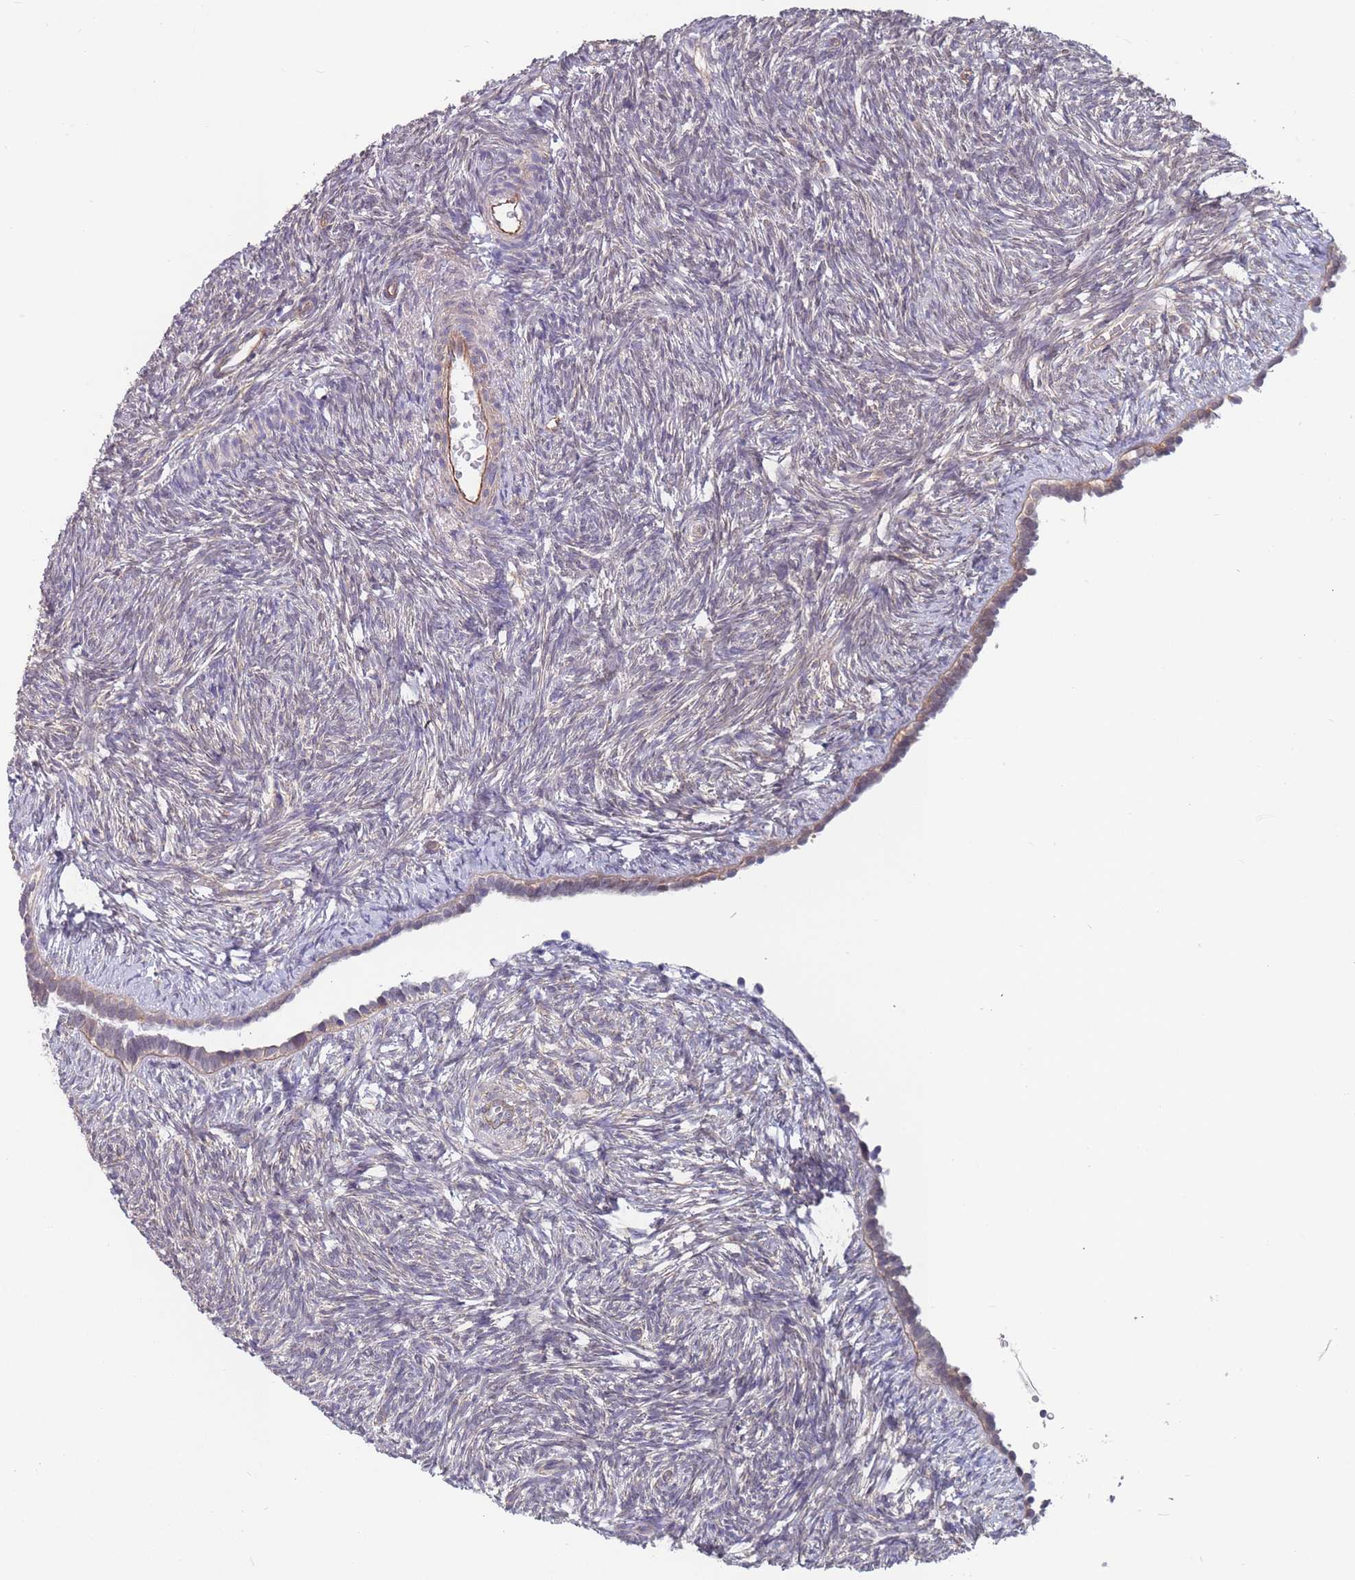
{"staining": {"intensity": "negative", "quantity": "none", "location": "none"}, "tissue": "ovary", "cell_type": "Ovarian stroma cells", "image_type": "normal", "snomed": [{"axis": "morphology", "description": "Normal tissue, NOS"}, {"axis": "topography", "description": "Ovary"}], "caption": "A histopathology image of human ovary is negative for staining in ovarian stroma cells. (Stains: DAB (3,3'-diaminobenzidine) IHC with hematoxylin counter stain, Microscopy: brightfield microscopy at high magnification).", "gene": "SLC1A6", "patient": {"sex": "female", "age": 51}}